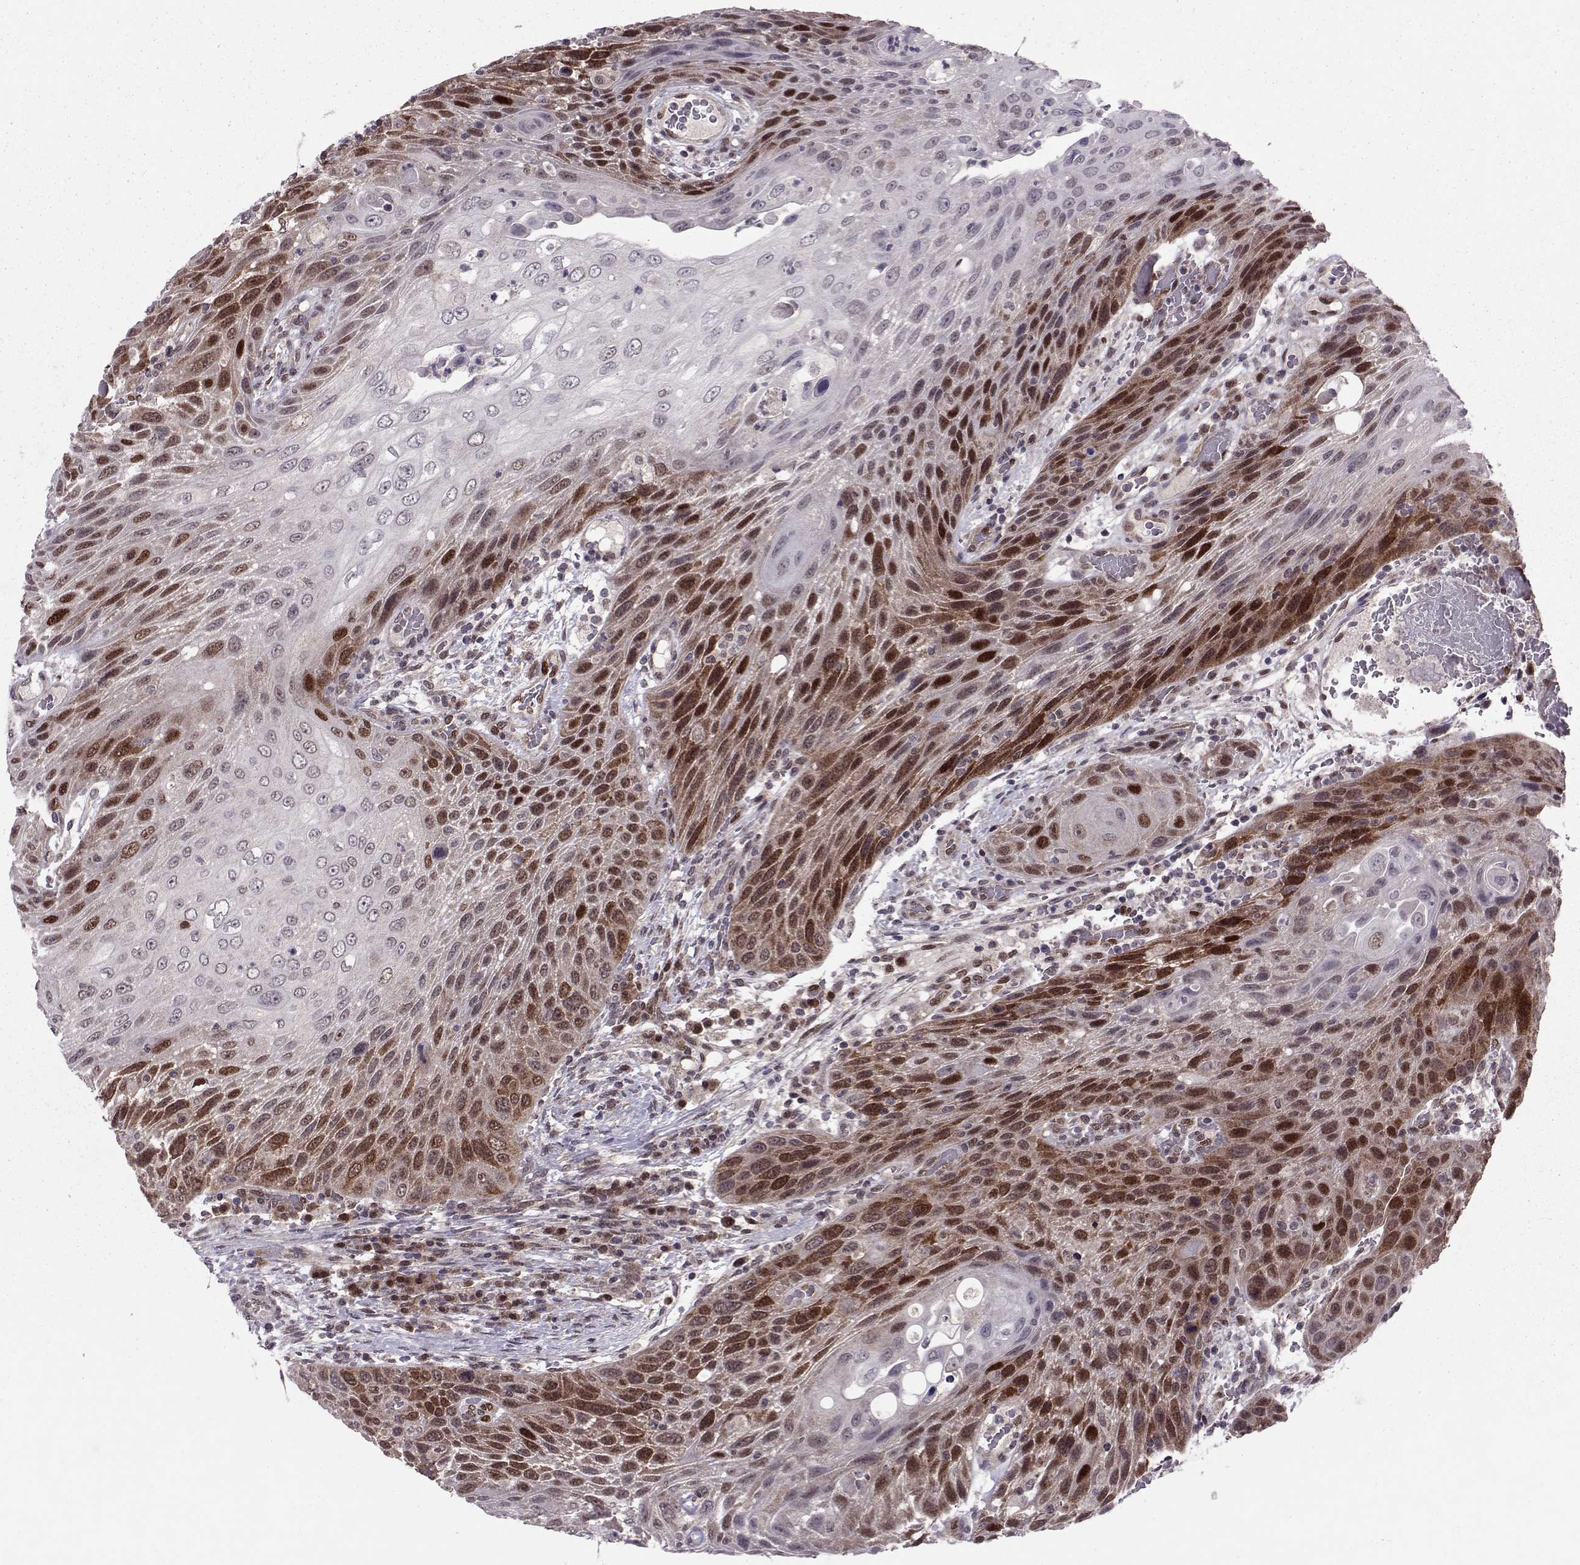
{"staining": {"intensity": "strong", "quantity": "25%-75%", "location": "nuclear"}, "tissue": "head and neck cancer", "cell_type": "Tumor cells", "image_type": "cancer", "snomed": [{"axis": "morphology", "description": "Squamous cell carcinoma, NOS"}, {"axis": "topography", "description": "Head-Neck"}], "caption": "Strong nuclear positivity is seen in about 25%-75% of tumor cells in head and neck cancer.", "gene": "CDK4", "patient": {"sex": "male", "age": 69}}